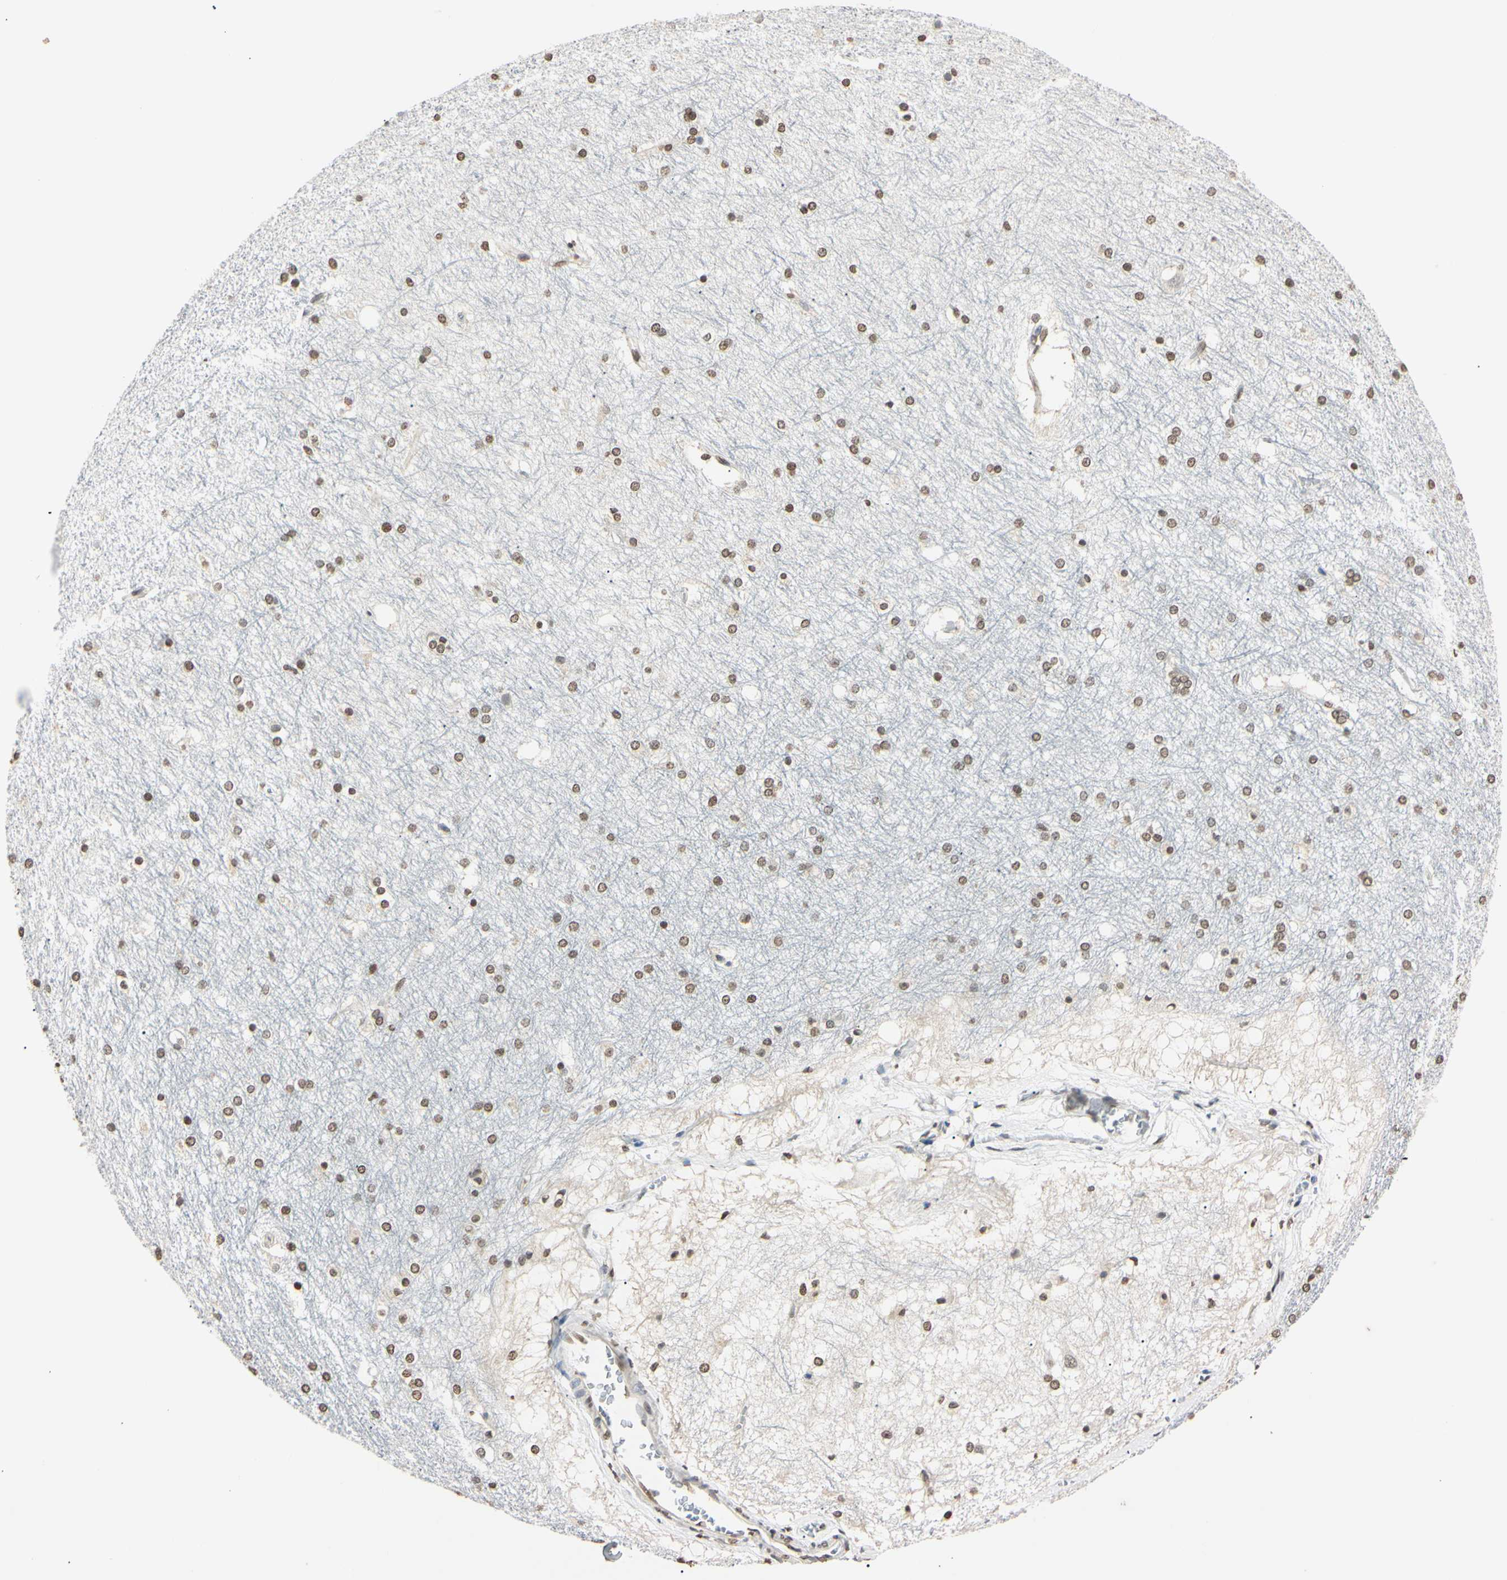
{"staining": {"intensity": "moderate", "quantity": ">75%", "location": "nuclear"}, "tissue": "hippocampus", "cell_type": "Glial cells", "image_type": "normal", "snomed": [{"axis": "morphology", "description": "Normal tissue, NOS"}, {"axis": "topography", "description": "Hippocampus"}], "caption": "Moderate nuclear expression is seen in about >75% of glial cells in unremarkable hippocampus. The staining was performed using DAB, with brown indicating positive protein expression. Nuclei are stained blue with hematoxylin.", "gene": "CDC45", "patient": {"sex": "female", "age": 19}}